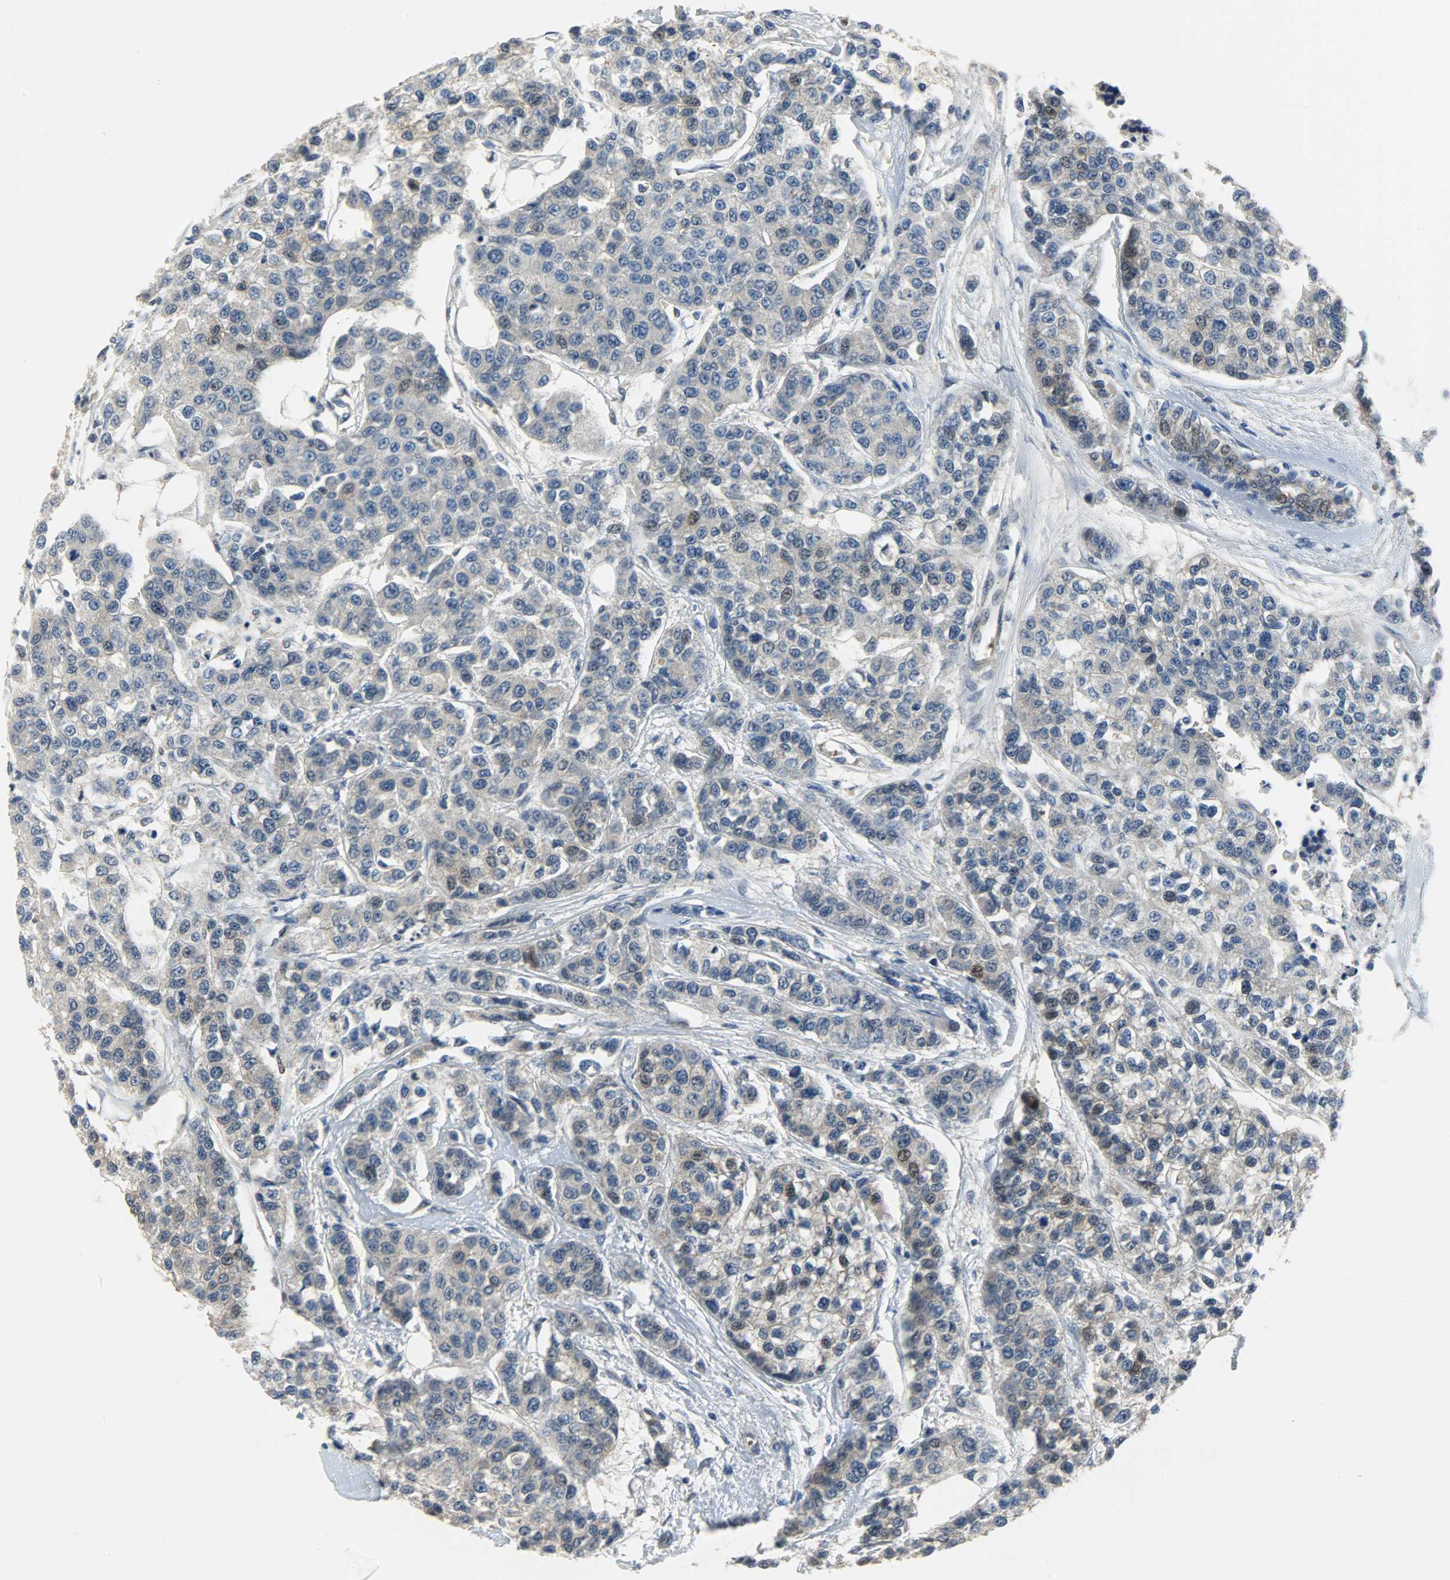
{"staining": {"intensity": "weak", "quantity": "<25%", "location": "nuclear"}, "tissue": "breast cancer", "cell_type": "Tumor cells", "image_type": "cancer", "snomed": [{"axis": "morphology", "description": "Duct carcinoma"}, {"axis": "topography", "description": "Breast"}], "caption": "DAB (3,3'-diaminobenzidine) immunohistochemical staining of human breast cancer demonstrates no significant expression in tumor cells. Brightfield microscopy of IHC stained with DAB (brown) and hematoxylin (blue), captured at high magnification.", "gene": "EIF4EBP1", "patient": {"sex": "female", "age": 51}}